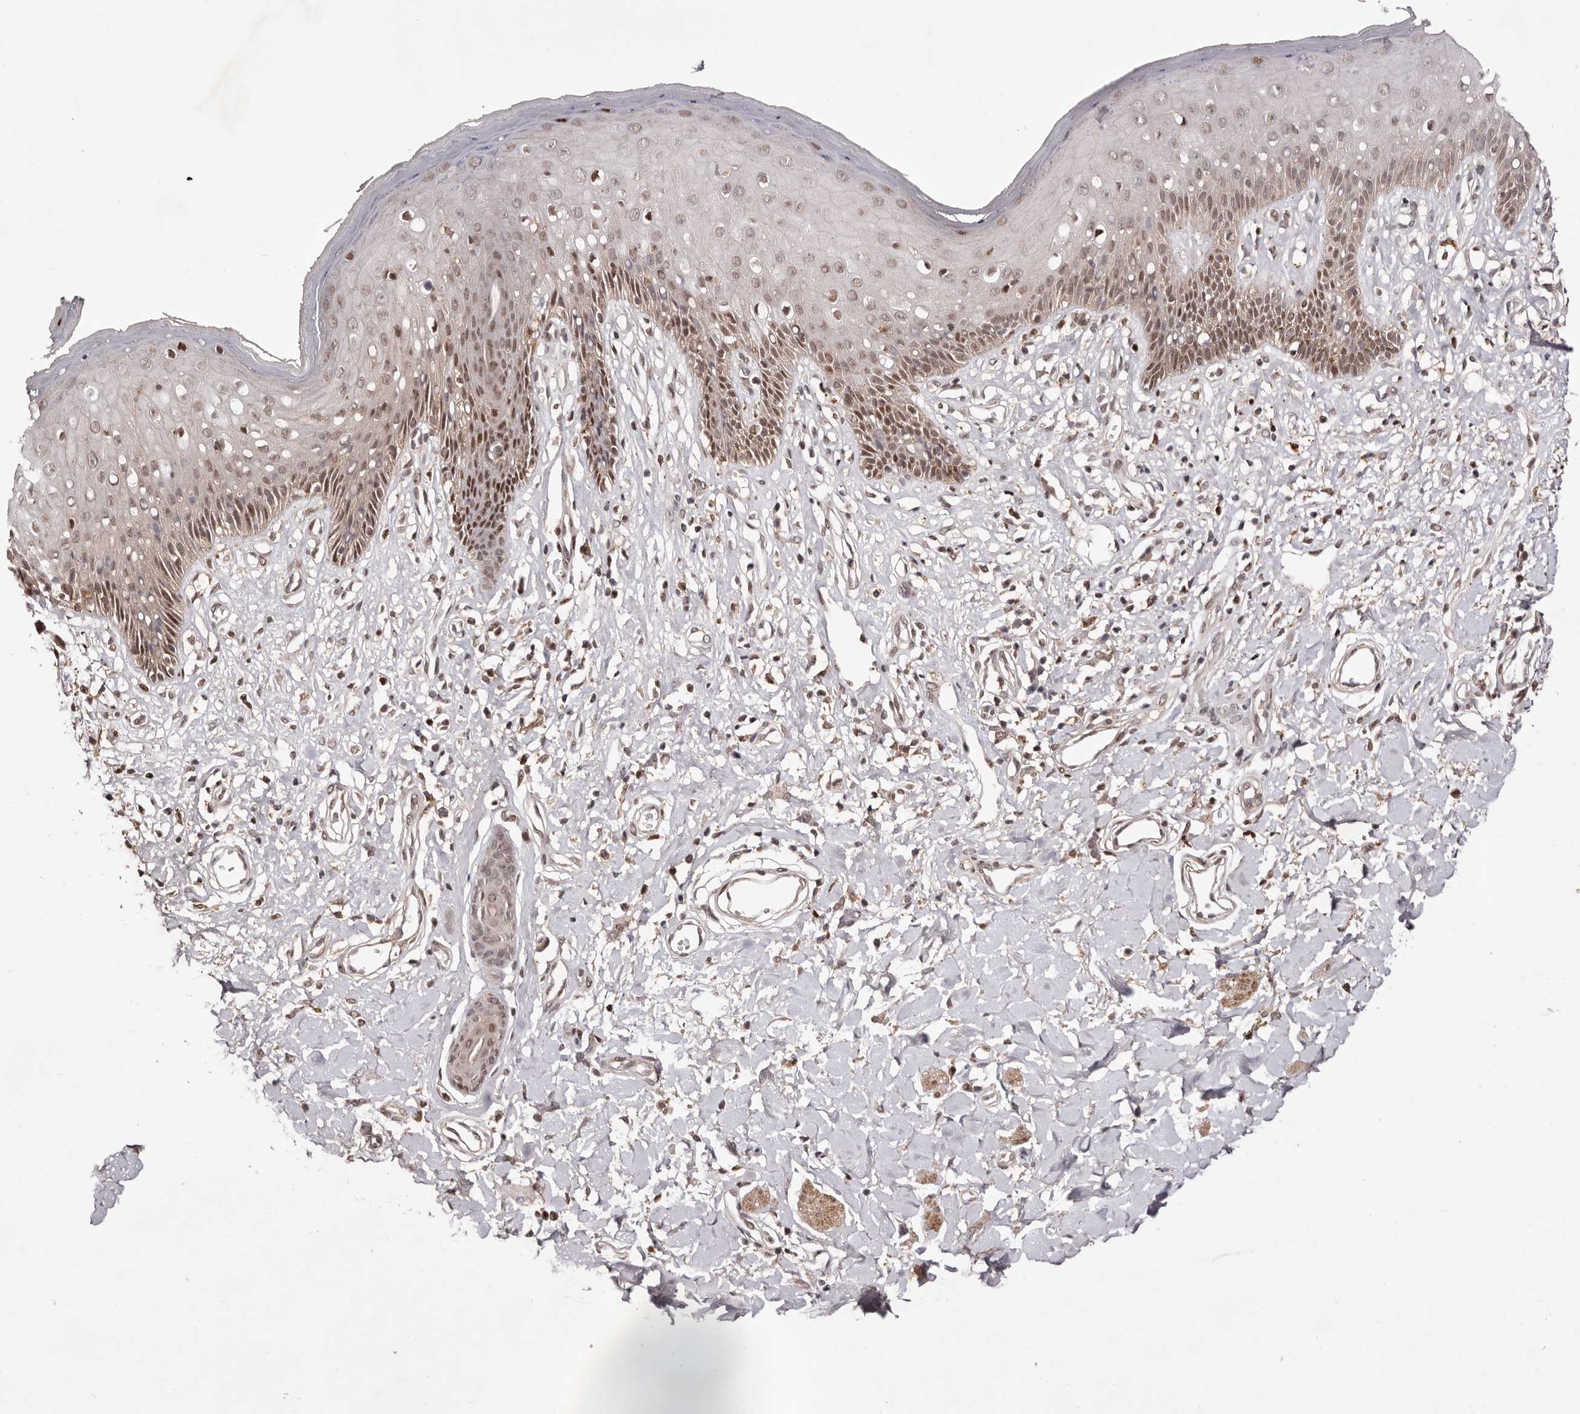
{"staining": {"intensity": "moderate", "quantity": ">75%", "location": "nuclear"}, "tissue": "skin", "cell_type": "Epidermal cells", "image_type": "normal", "snomed": [{"axis": "morphology", "description": "Normal tissue, NOS"}, {"axis": "morphology", "description": "Squamous cell carcinoma, NOS"}, {"axis": "topography", "description": "Vulva"}], "caption": "Moderate nuclear expression is present in approximately >75% of epidermal cells in normal skin. Nuclei are stained in blue.", "gene": "FBXO5", "patient": {"sex": "female", "age": 85}}